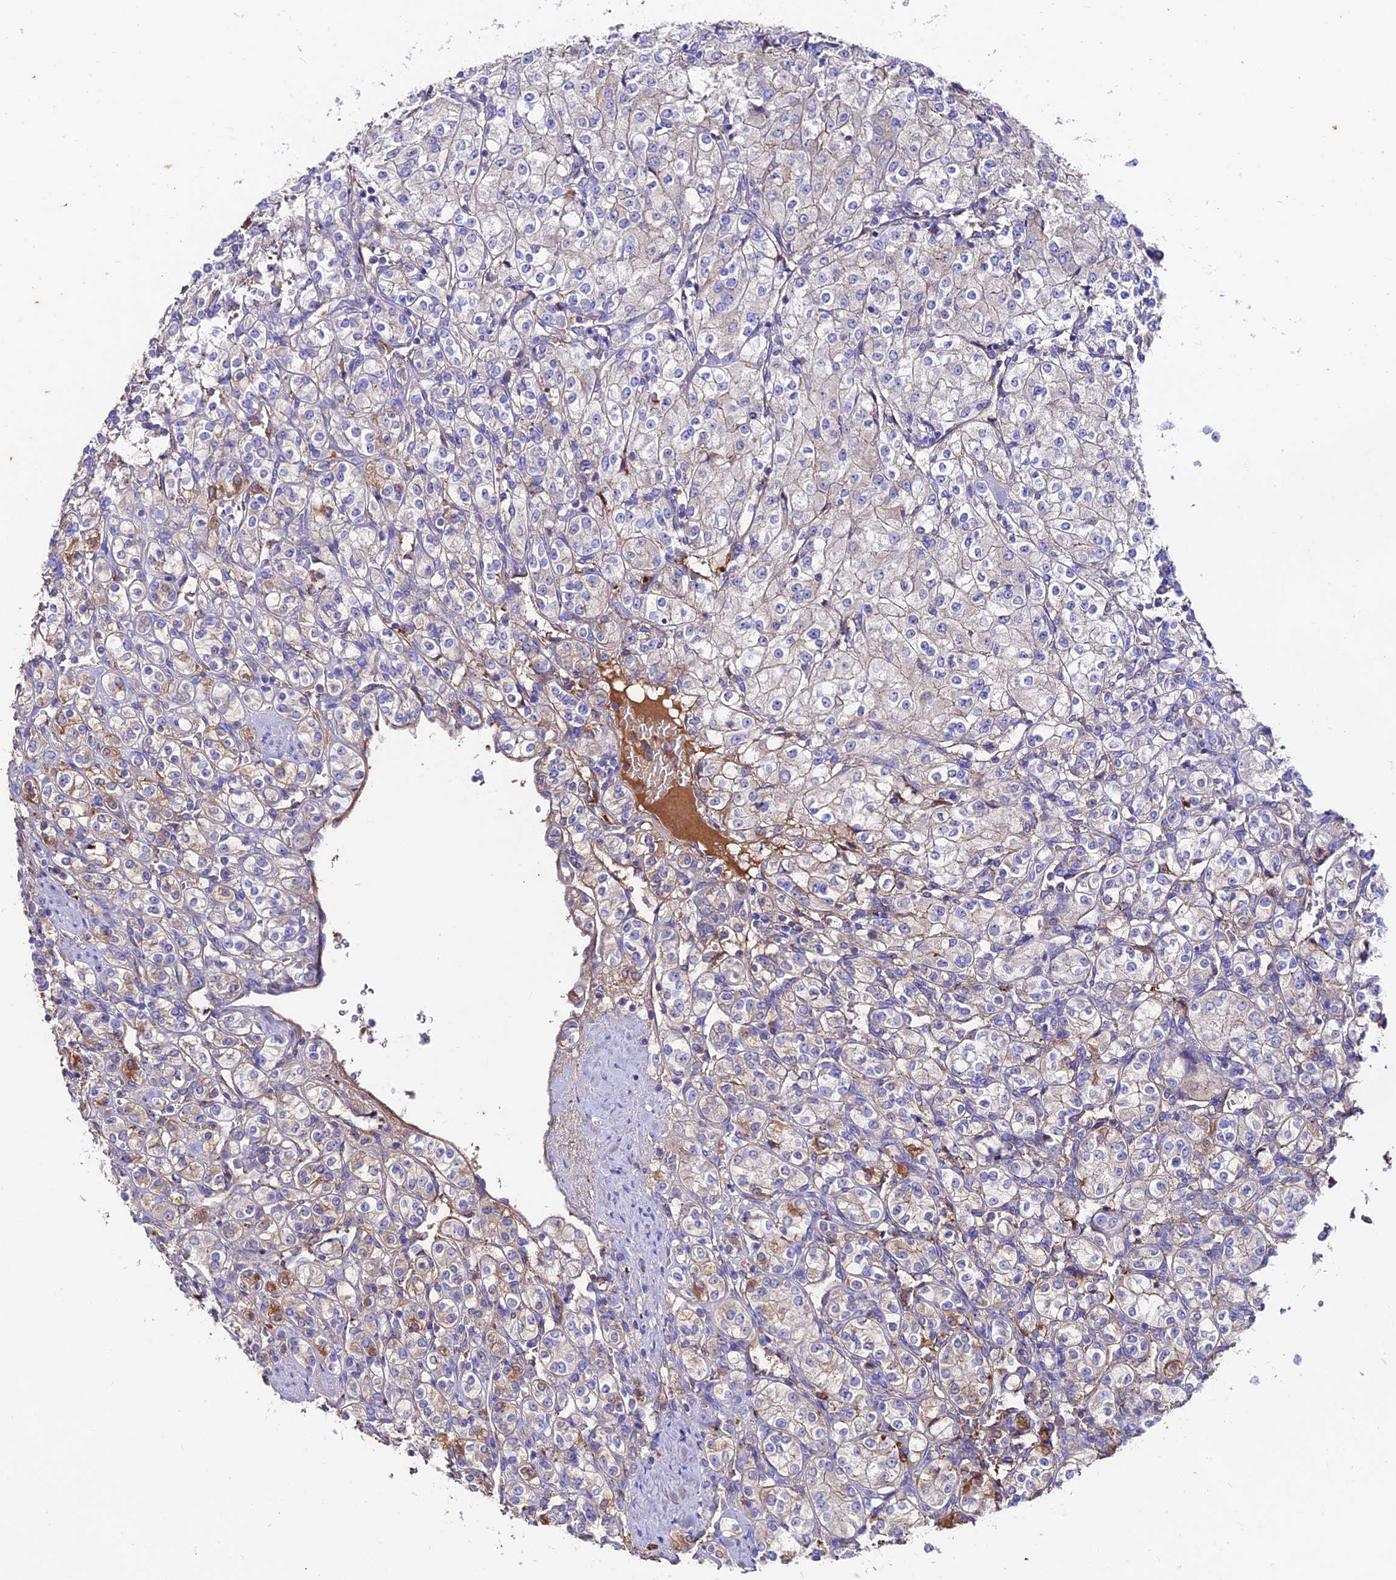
{"staining": {"intensity": "weak", "quantity": "<25%", "location": "cytoplasmic/membranous"}, "tissue": "renal cancer", "cell_type": "Tumor cells", "image_type": "cancer", "snomed": [{"axis": "morphology", "description": "Adenocarcinoma, NOS"}, {"axis": "topography", "description": "Kidney"}], "caption": "This image is of renal adenocarcinoma stained with IHC to label a protein in brown with the nuclei are counter-stained blue. There is no expression in tumor cells.", "gene": "SLC25A16", "patient": {"sex": "male", "age": 77}}